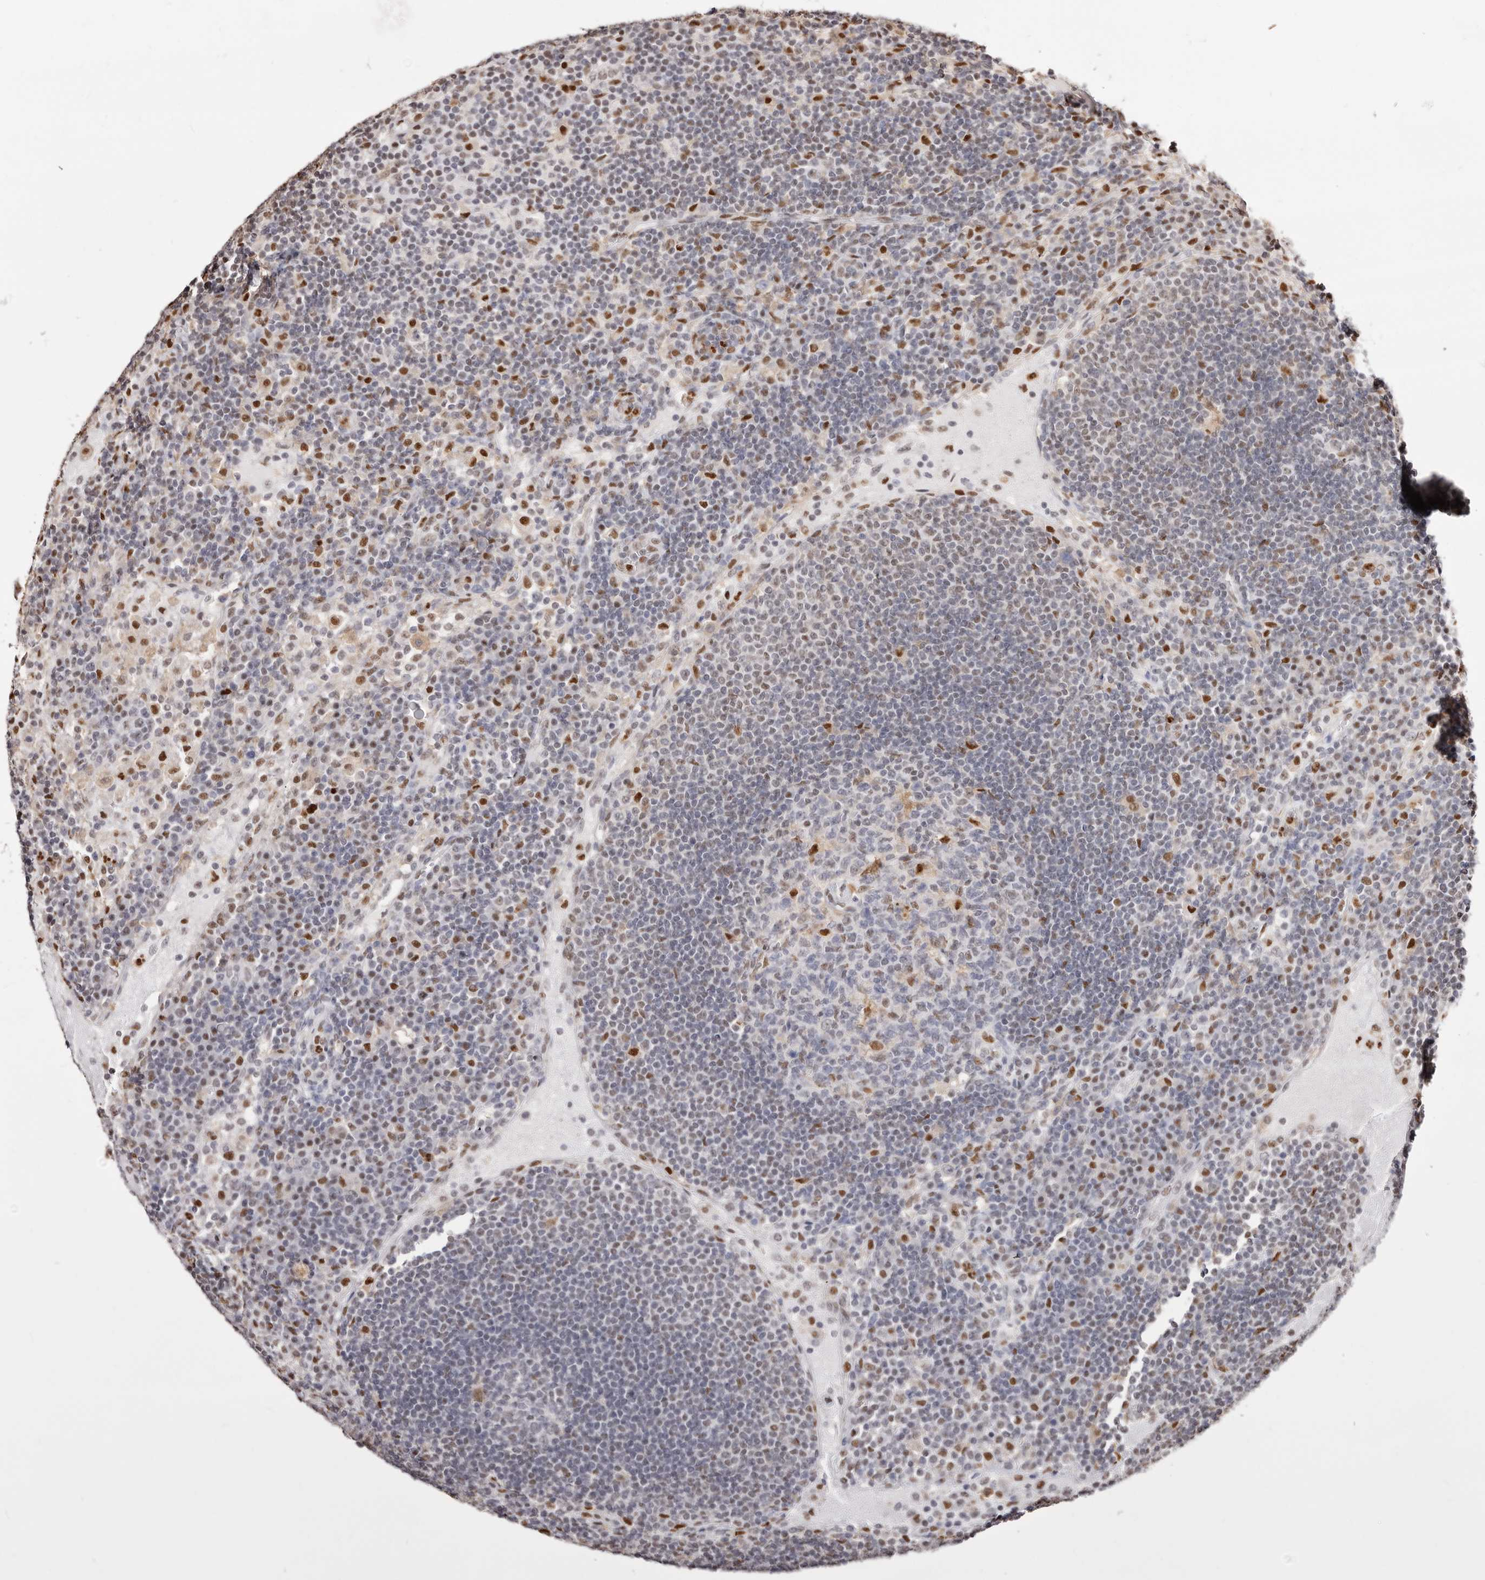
{"staining": {"intensity": "moderate", "quantity": "<25%", "location": "nuclear"}, "tissue": "lymph node", "cell_type": "Germinal center cells", "image_type": "normal", "snomed": [{"axis": "morphology", "description": "Normal tissue, NOS"}, {"axis": "topography", "description": "Lymph node"}], "caption": "Immunohistochemistry micrograph of normal lymph node: lymph node stained using immunohistochemistry reveals low levels of moderate protein expression localized specifically in the nuclear of germinal center cells, appearing as a nuclear brown color.", "gene": "TKT", "patient": {"sex": "female", "age": 53}}